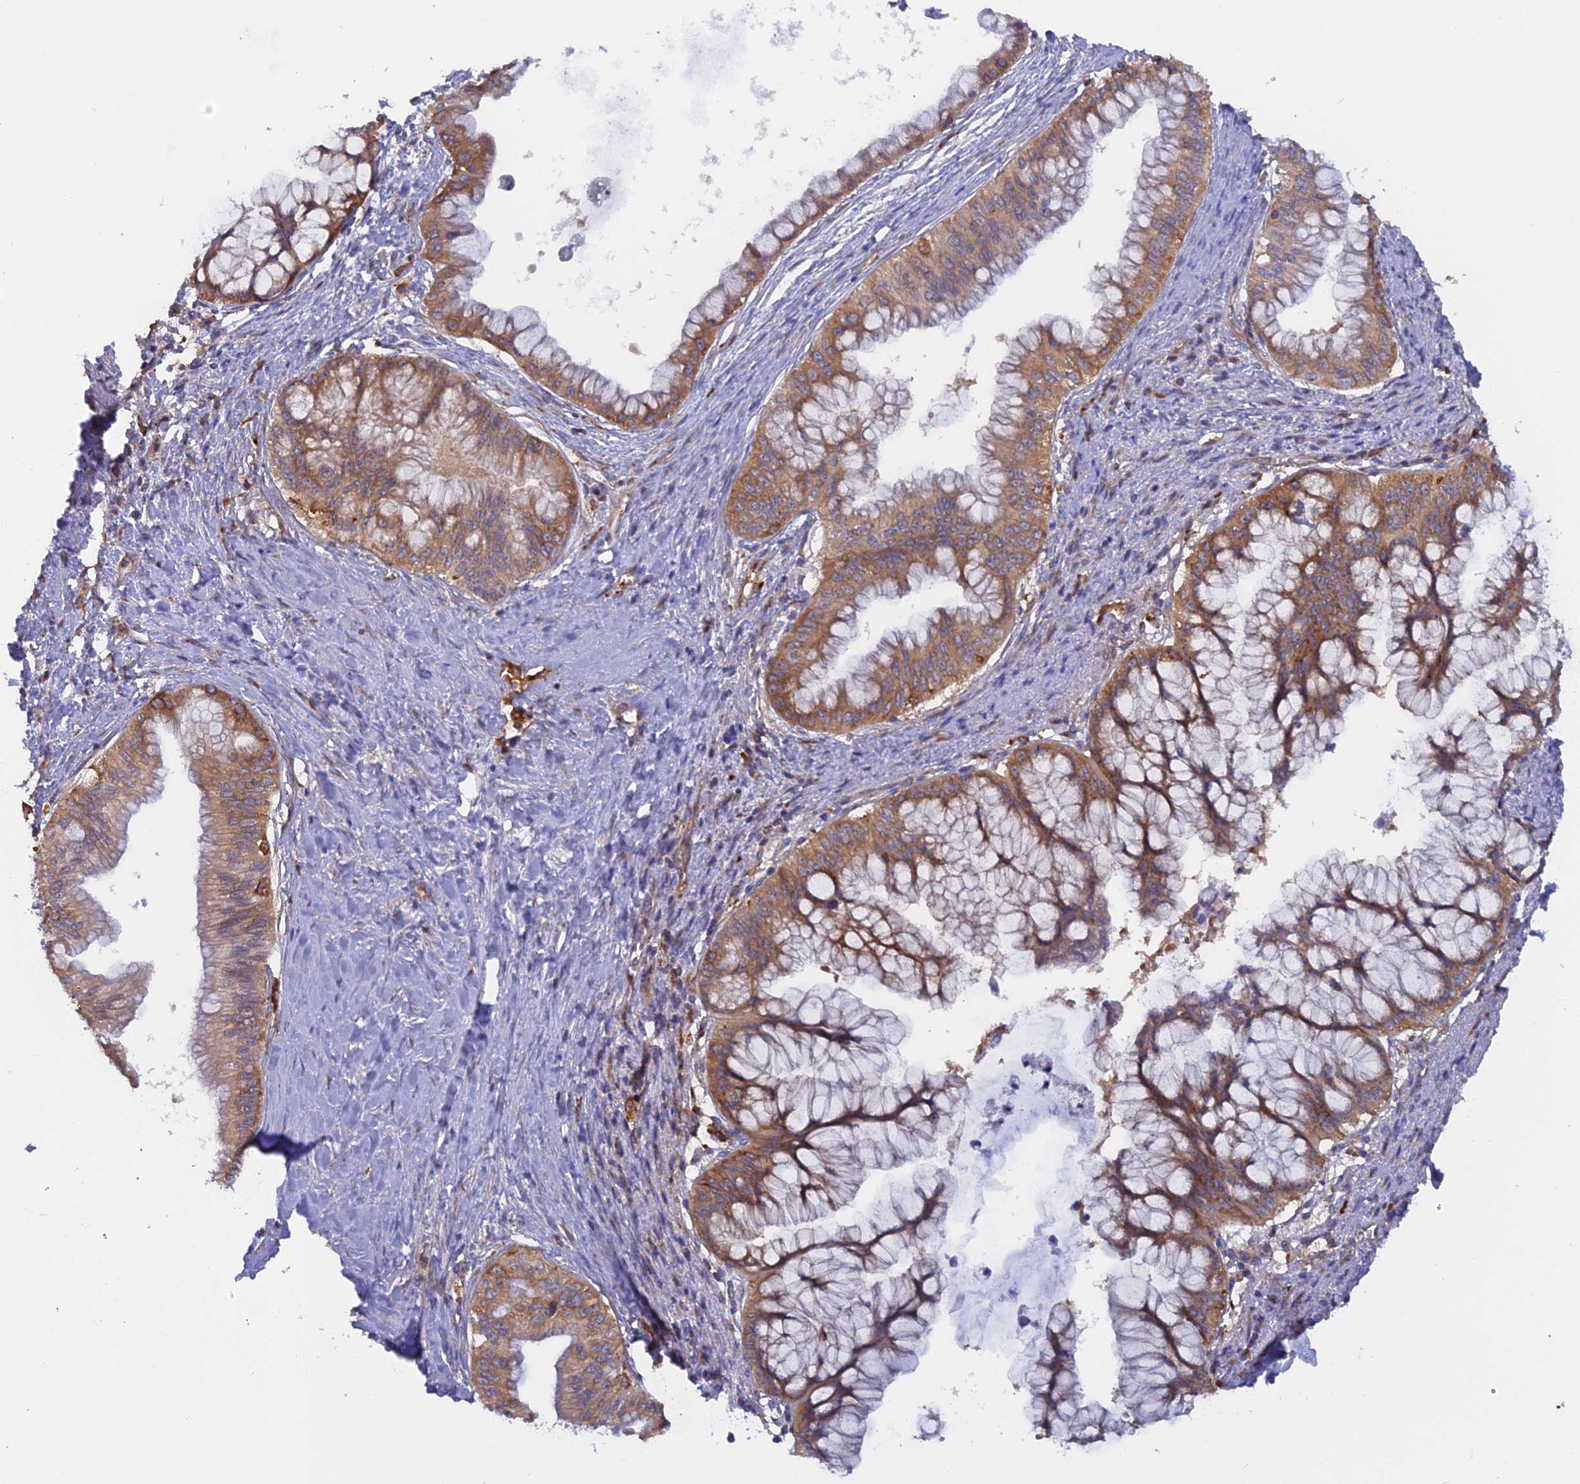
{"staining": {"intensity": "moderate", "quantity": ">75%", "location": "cytoplasmic/membranous"}, "tissue": "pancreatic cancer", "cell_type": "Tumor cells", "image_type": "cancer", "snomed": [{"axis": "morphology", "description": "Adenocarcinoma, NOS"}, {"axis": "topography", "description": "Pancreas"}], "caption": "Pancreatic adenocarcinoma stained with a protein marker demonstrates moderate staining in tumor cells.", "gene": "GMIP", "patient": {"sex": "male", "age": 46}}